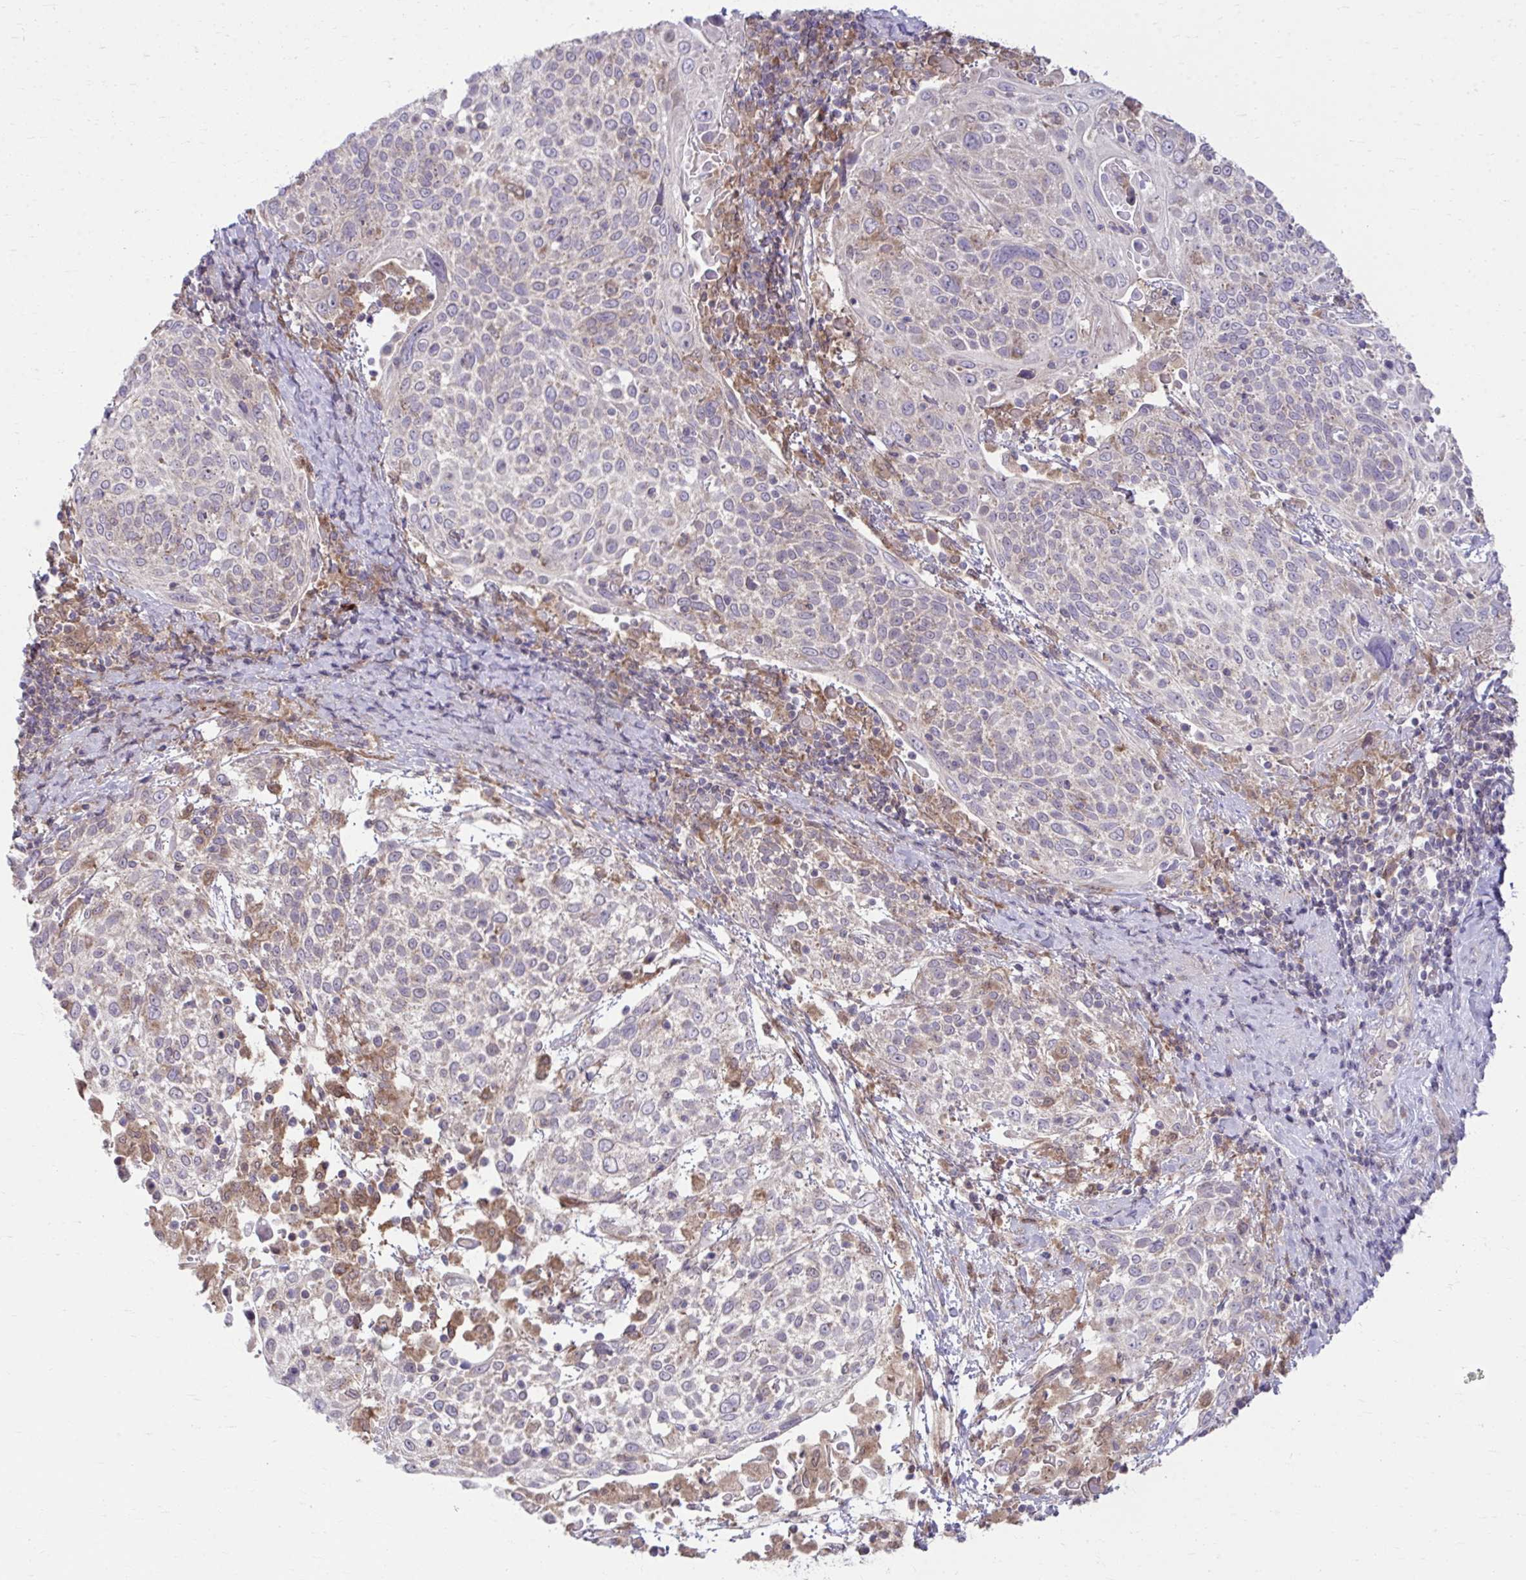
{"staining": {"intensity": "negative", "quantity": "none", "location": "none"}, "tissue": "cervical cancer", "cell_type": "Tumor cells", "image_type": "cancer", "snomed": [{"axis": "morphology", "description": "Squamous cell carcinoma, NOS"}, {"axis": "topography", "description": "Cervix"}], "caption": "The image shows no staining of tumor cells in cervical squamous cell carcinoma.", "gene": "C16orf54", "patient": {"sex": "female", "age": 61}}